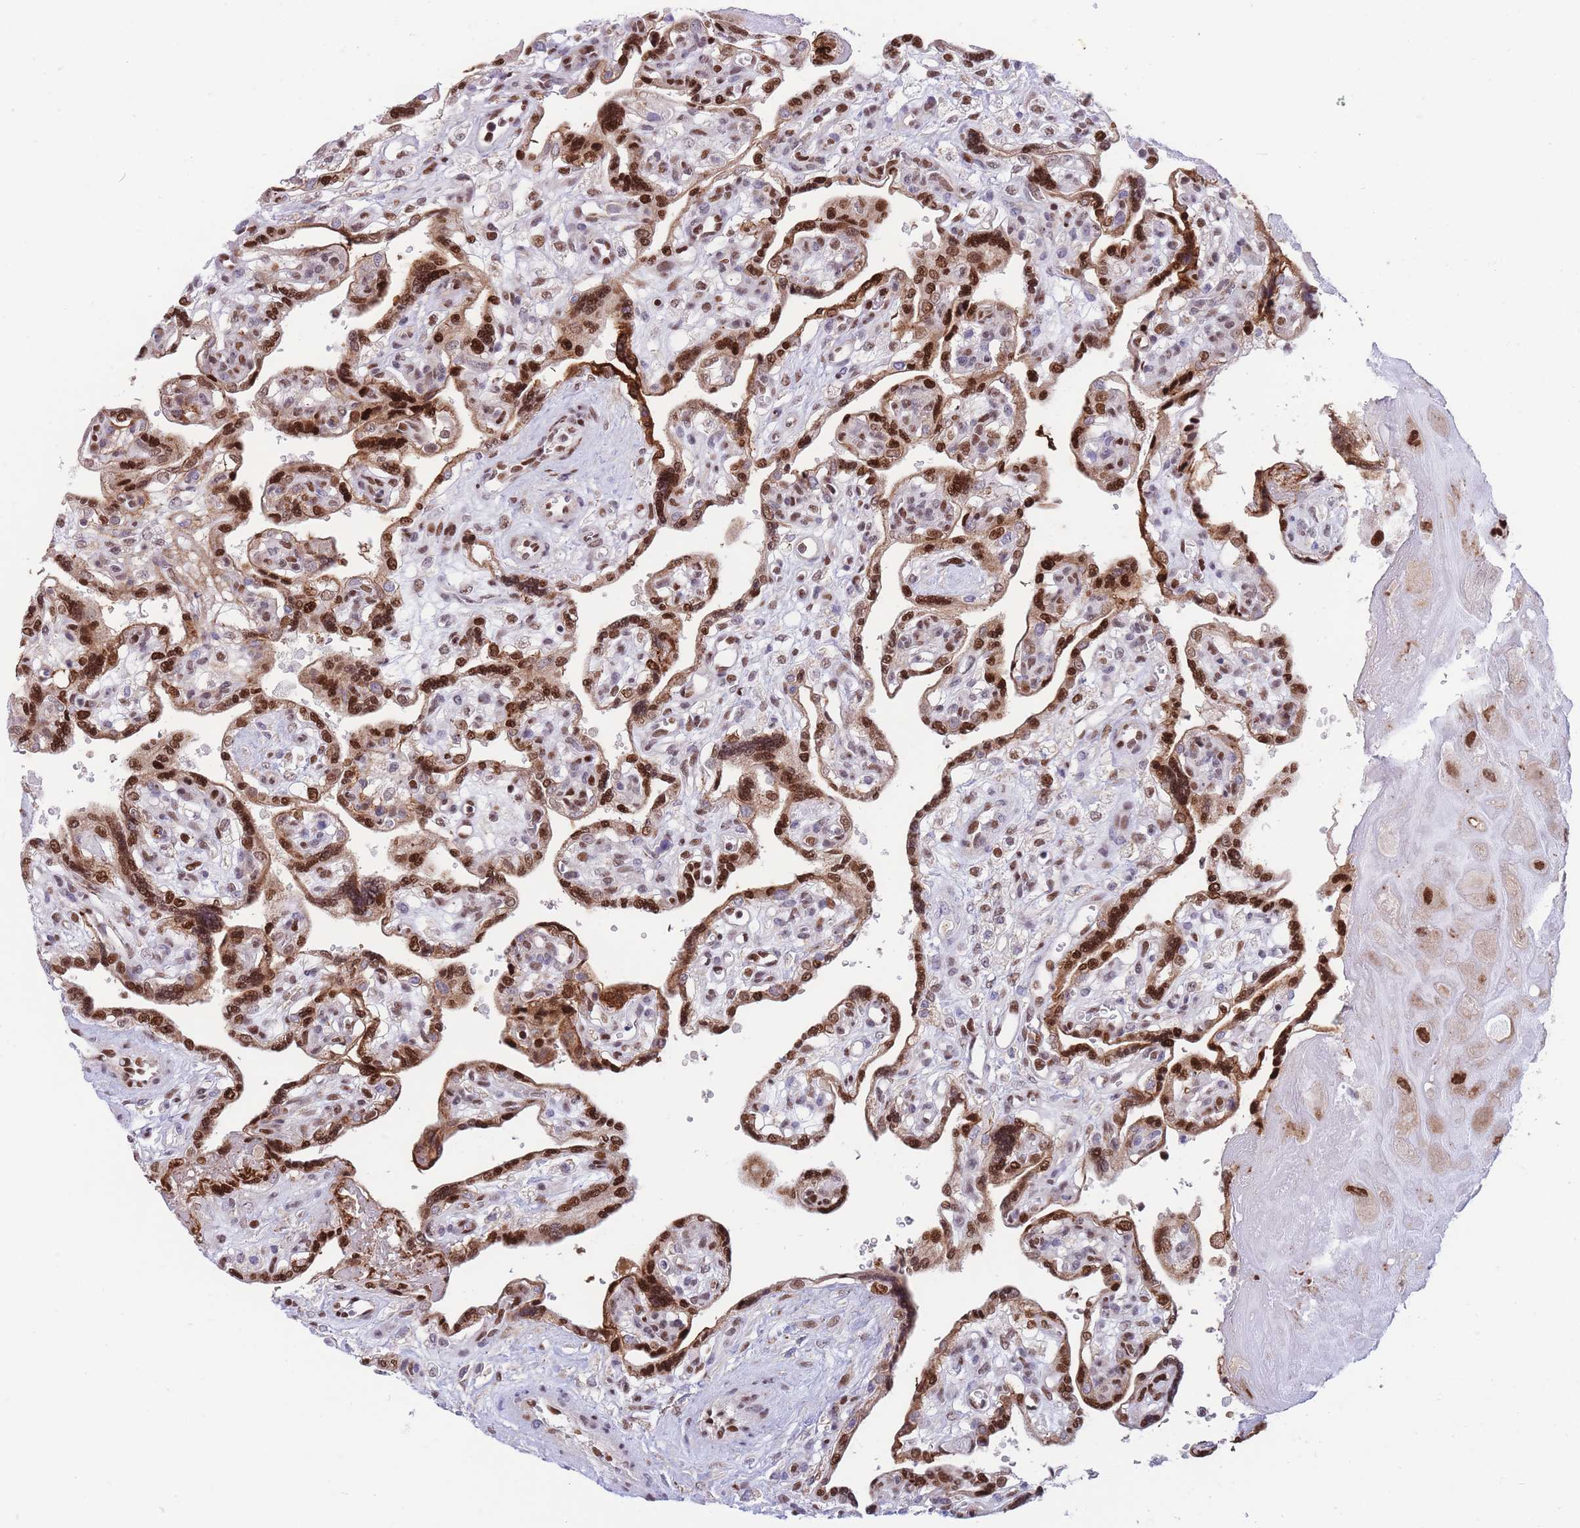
{"staining": {"intensity": "strong", "quantity": "25%-75%", "location": "nuclear"}, "tissue": "placenta", "cell_type": "Decidual cells", "image_type": "normal", "snomed": [{"axis": "morphology", "description": "Normal tissue, NOS"}, {"axis": "topography", "description": "Placenta"}], "caption": "The histopathology image exhibits a brown stain indicating the presence of a protein in the nuclear of decidual cells in placenta. (brown staining indicates protein expression, while blue staining denotes nuclei).", "gene": "DNAJC3", "patient": {"sex": "female", "age": 39}}